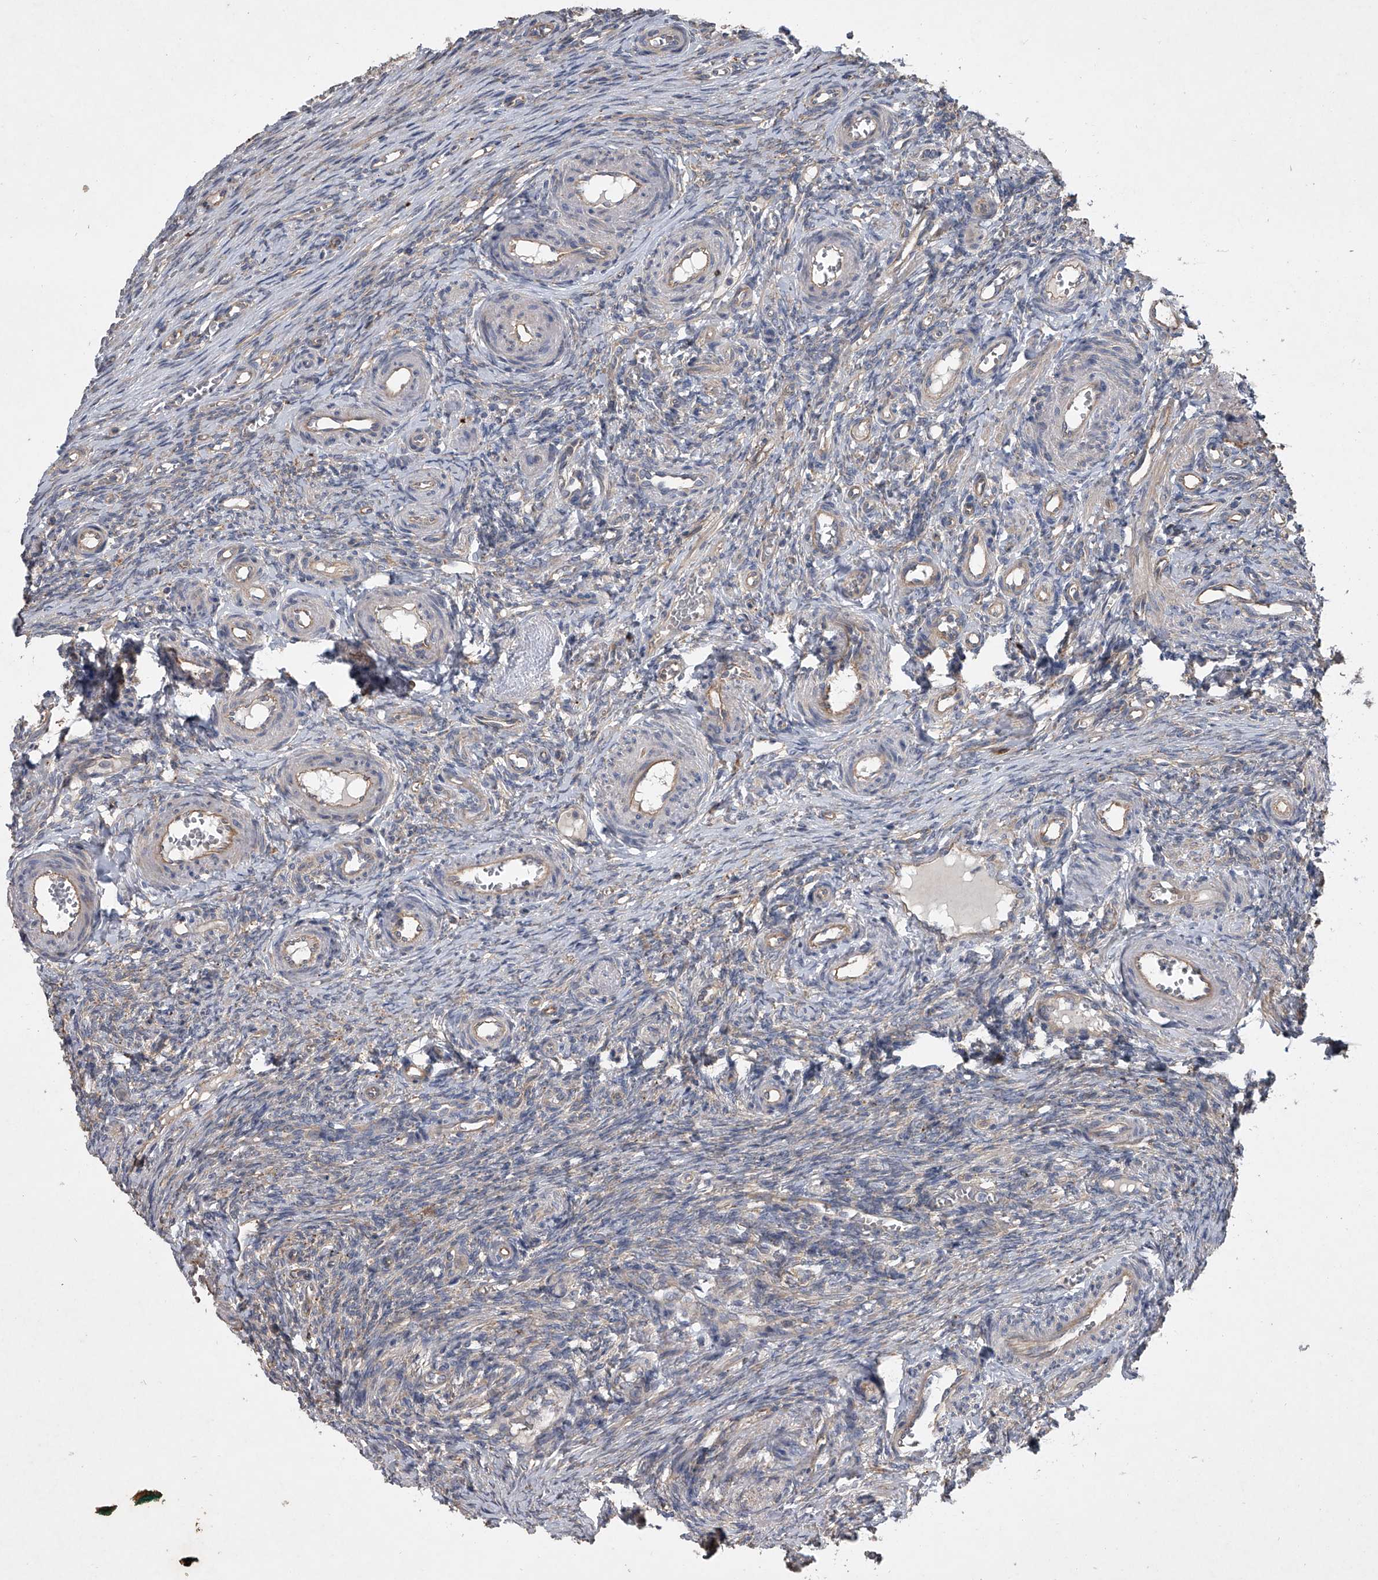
{"staining": {"intensity": "weak", "quantity": "<25%", "location": "cytoplasmic/membranous"}, "tissue": "ovary", "cell_type": "Ovarian stroma cells", "image_type": "normal", "snomed": [{"axis": "morphology", "description": "Adenocarcinoma, NOS"}, {"axis": "topography", "description": "Endometrium"}], "caption": "This is a photomicrograph of IHC staining of normal ovary, which shows no expression in ovarian stroma cells.", "gene": "DOCK9", "patient": {"sex": "female", "age": 32}}